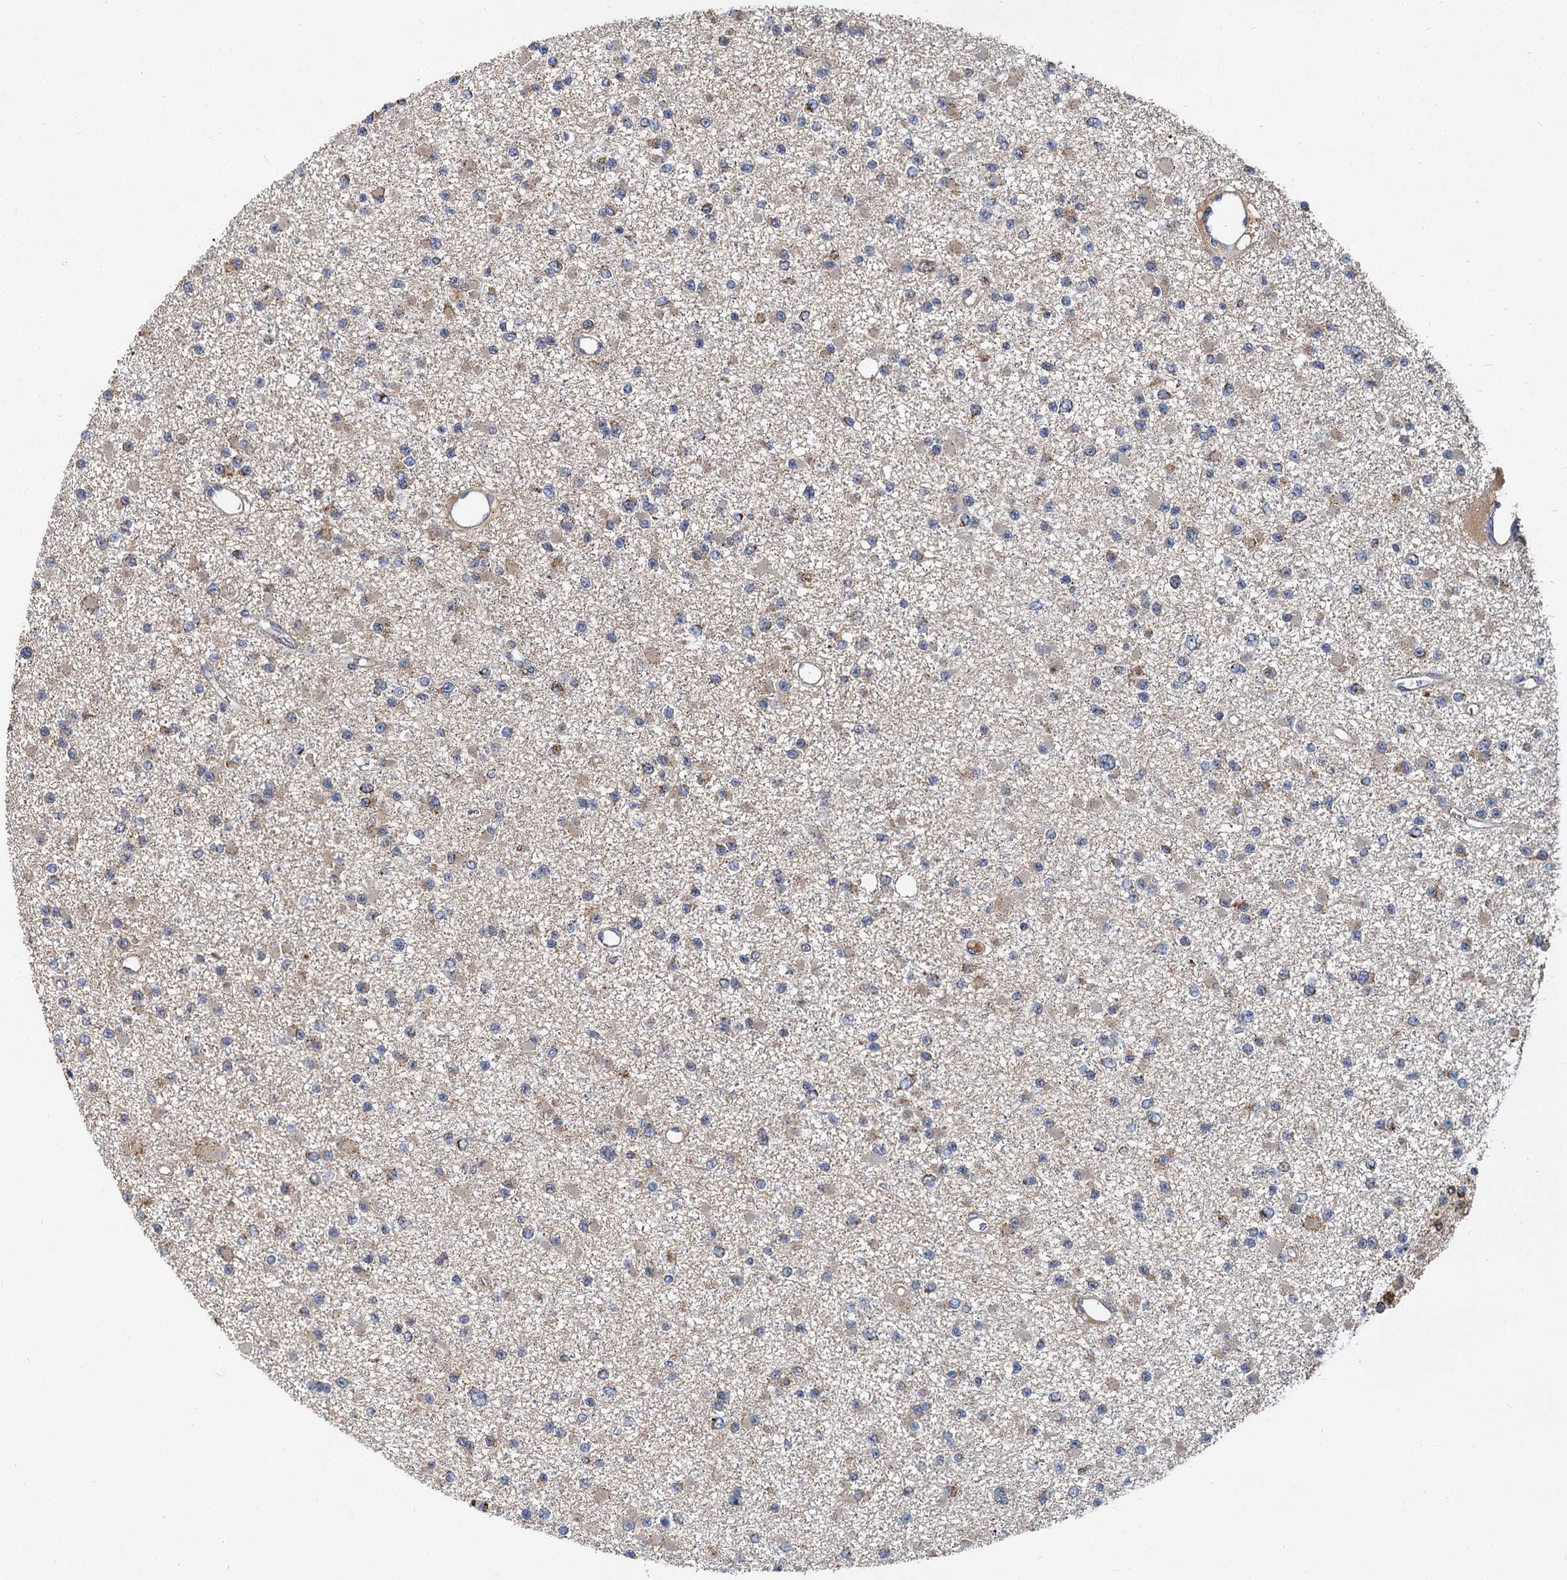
{"staining": {"intensity": "negative", "quantity": "none", "location": "none"}, "tissue": "glioma", "cell_type": "Tumor cells", "image_type": "cancer", "snomed": [{"axis": "morphology", "description": "Glioma, malignant, Low grade"}, {"axis": "topography", "description": "Brain"}], "caption": "Histopathology image shows no protein expression in tumor cells of malignant glioma (low-grade) tissue.", "gene": "SPRYD3", "patient": {"sex": "female", "age": 22}}